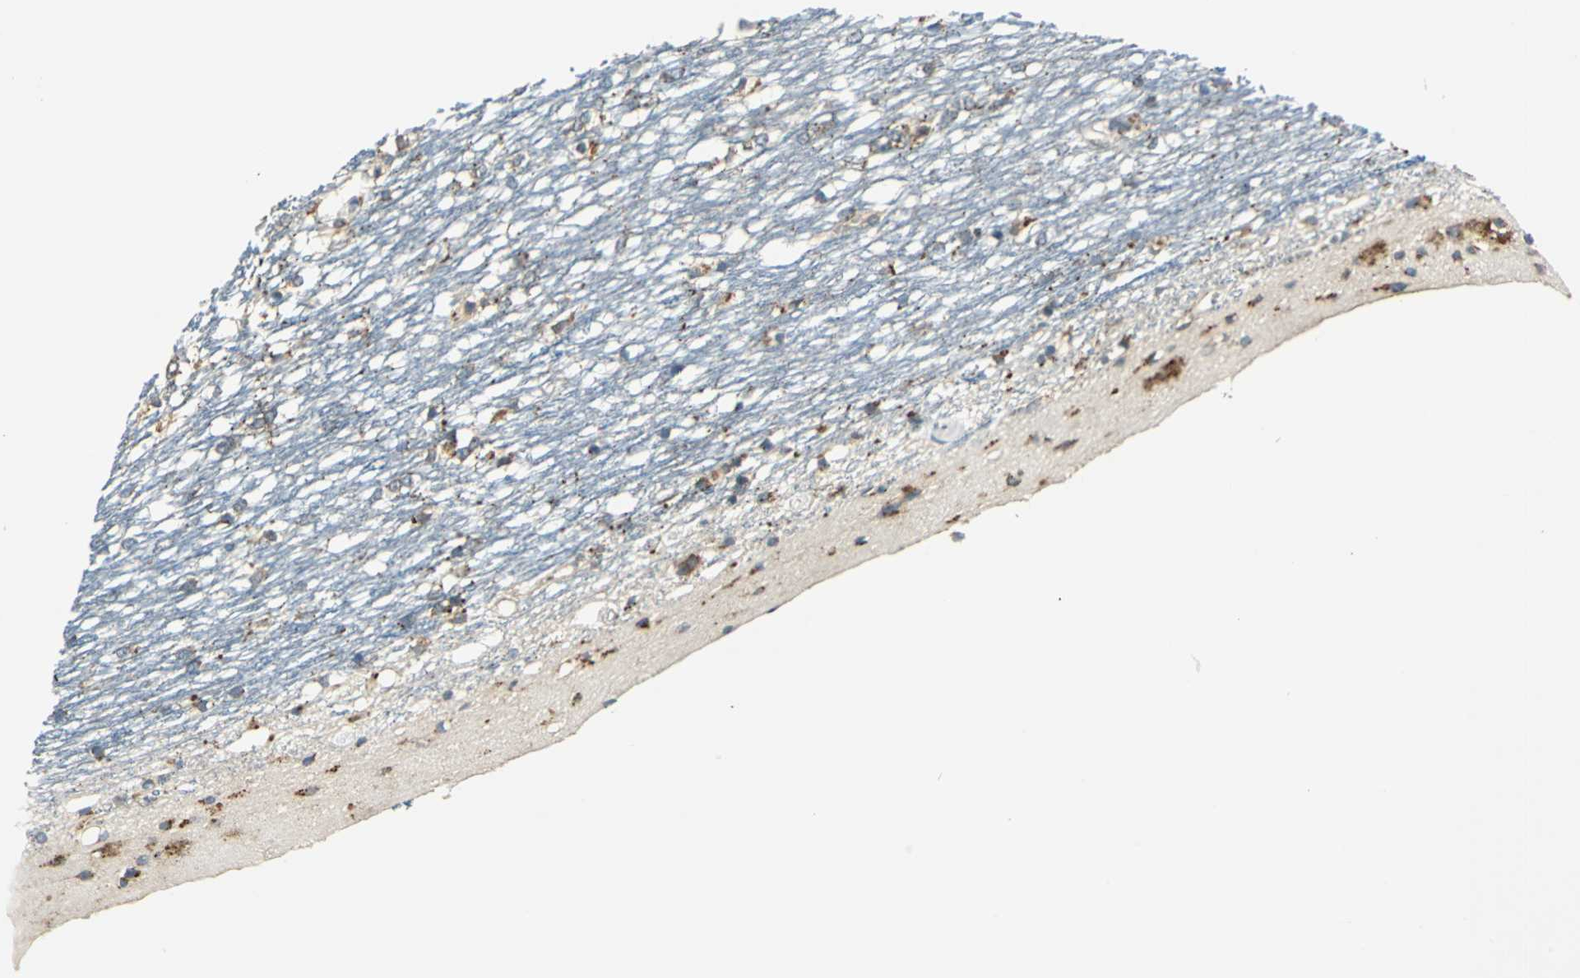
{"staining": {"intensity": "moderate", "quantity": "<25%", "location": "cytoplasmic/membranous"}, "tissue": "caudate", "cell_type": "Glial cells", "image_type": "normal", "snomed": [{"axis": "morphology", "description": "Normal tissue, NOS"}, {"axis": "topography", "description": "Lateral ventricle wall"}], "caption": "High-magnification brightfield microscopy of benign caudate stained with DAB (brown) and counterstained with hematoxylin (blue). glial cells exhibit moderate cytoplasmic/membranous expression is identified in about<25% of cells.", "gene": "NIT1", "patient": {"sex": "female", "age": 19}}